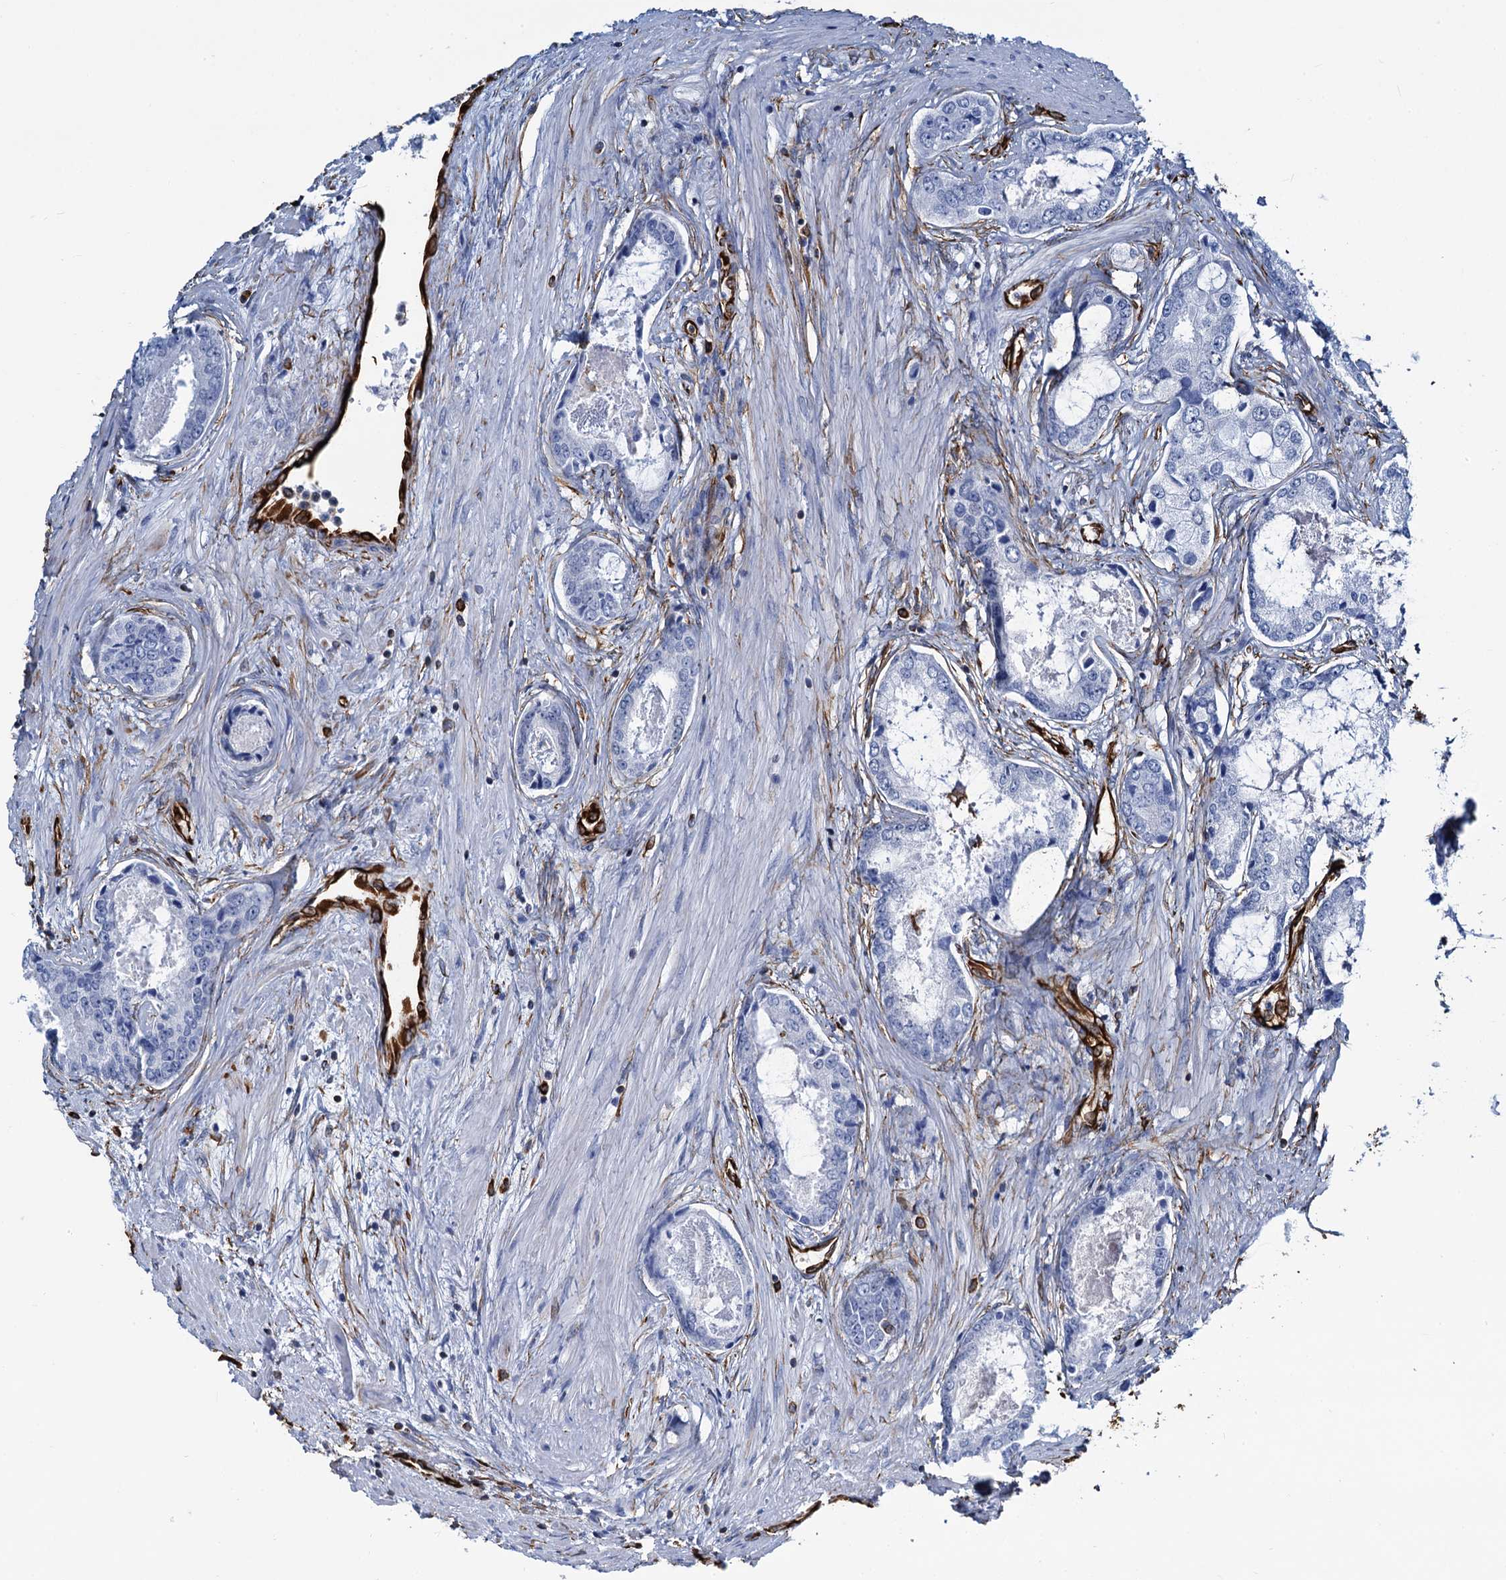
{"staining": {"intensity": "negative", "quantity": "none", "location": "none"}, "tissue": "prostate cancer", "cell_type": "Tumor cells", "image_type": "cancer", "snomed": [{"axis": "morphology", "description": "Adenocarcinoma, Low grade"}, {"axis": "topography", "description": "Prostate"}], "caption": "Tumor cells show no significant protein positivity in adenocarcinoma (low-grade) (prostate).", "gene": "PGM2", "patient": {"sex": "male", "age": 68}}